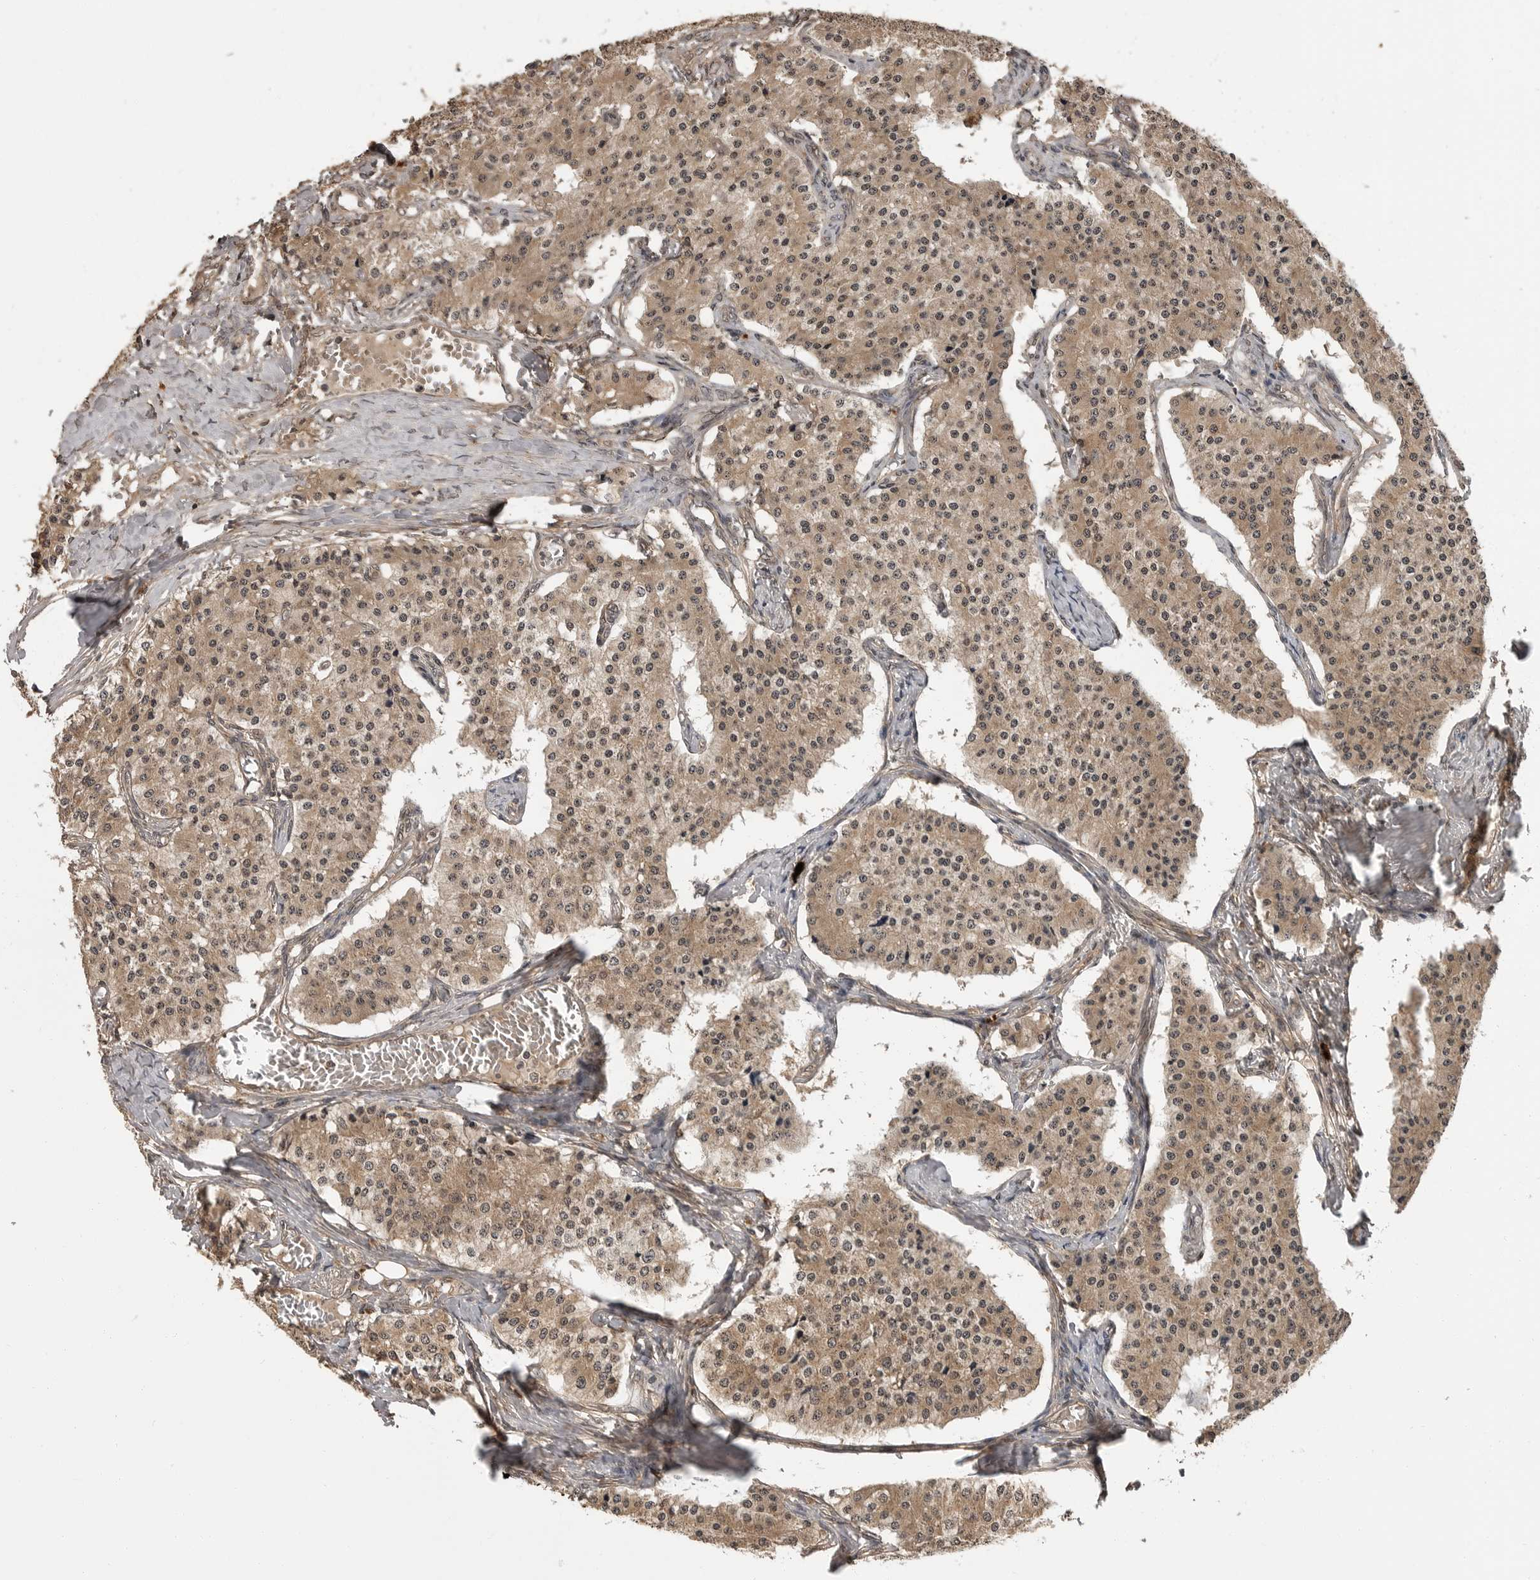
{"staining": {"intensity": "moderate", "quantity": ">75%", "location": "cytoplasmic/membranous,nuclear"}, "tissue": "carcinoid", "cell_type": "Tumor cells", "image_type": "cancer", "snomed": [{"axis": "morphology", "description": "Carcinoid, malignant, NOS"}, {"axis": "topography", "description": "Colon"}], "caption": "Human carcinoid stained with a brown dye exhibits moderate cytoplasmic/membranous and nuclear positive positivity in approximately >75% of tumor cells.", "gene": "IL24", "patient": {"sex": "female", "age": 52}}